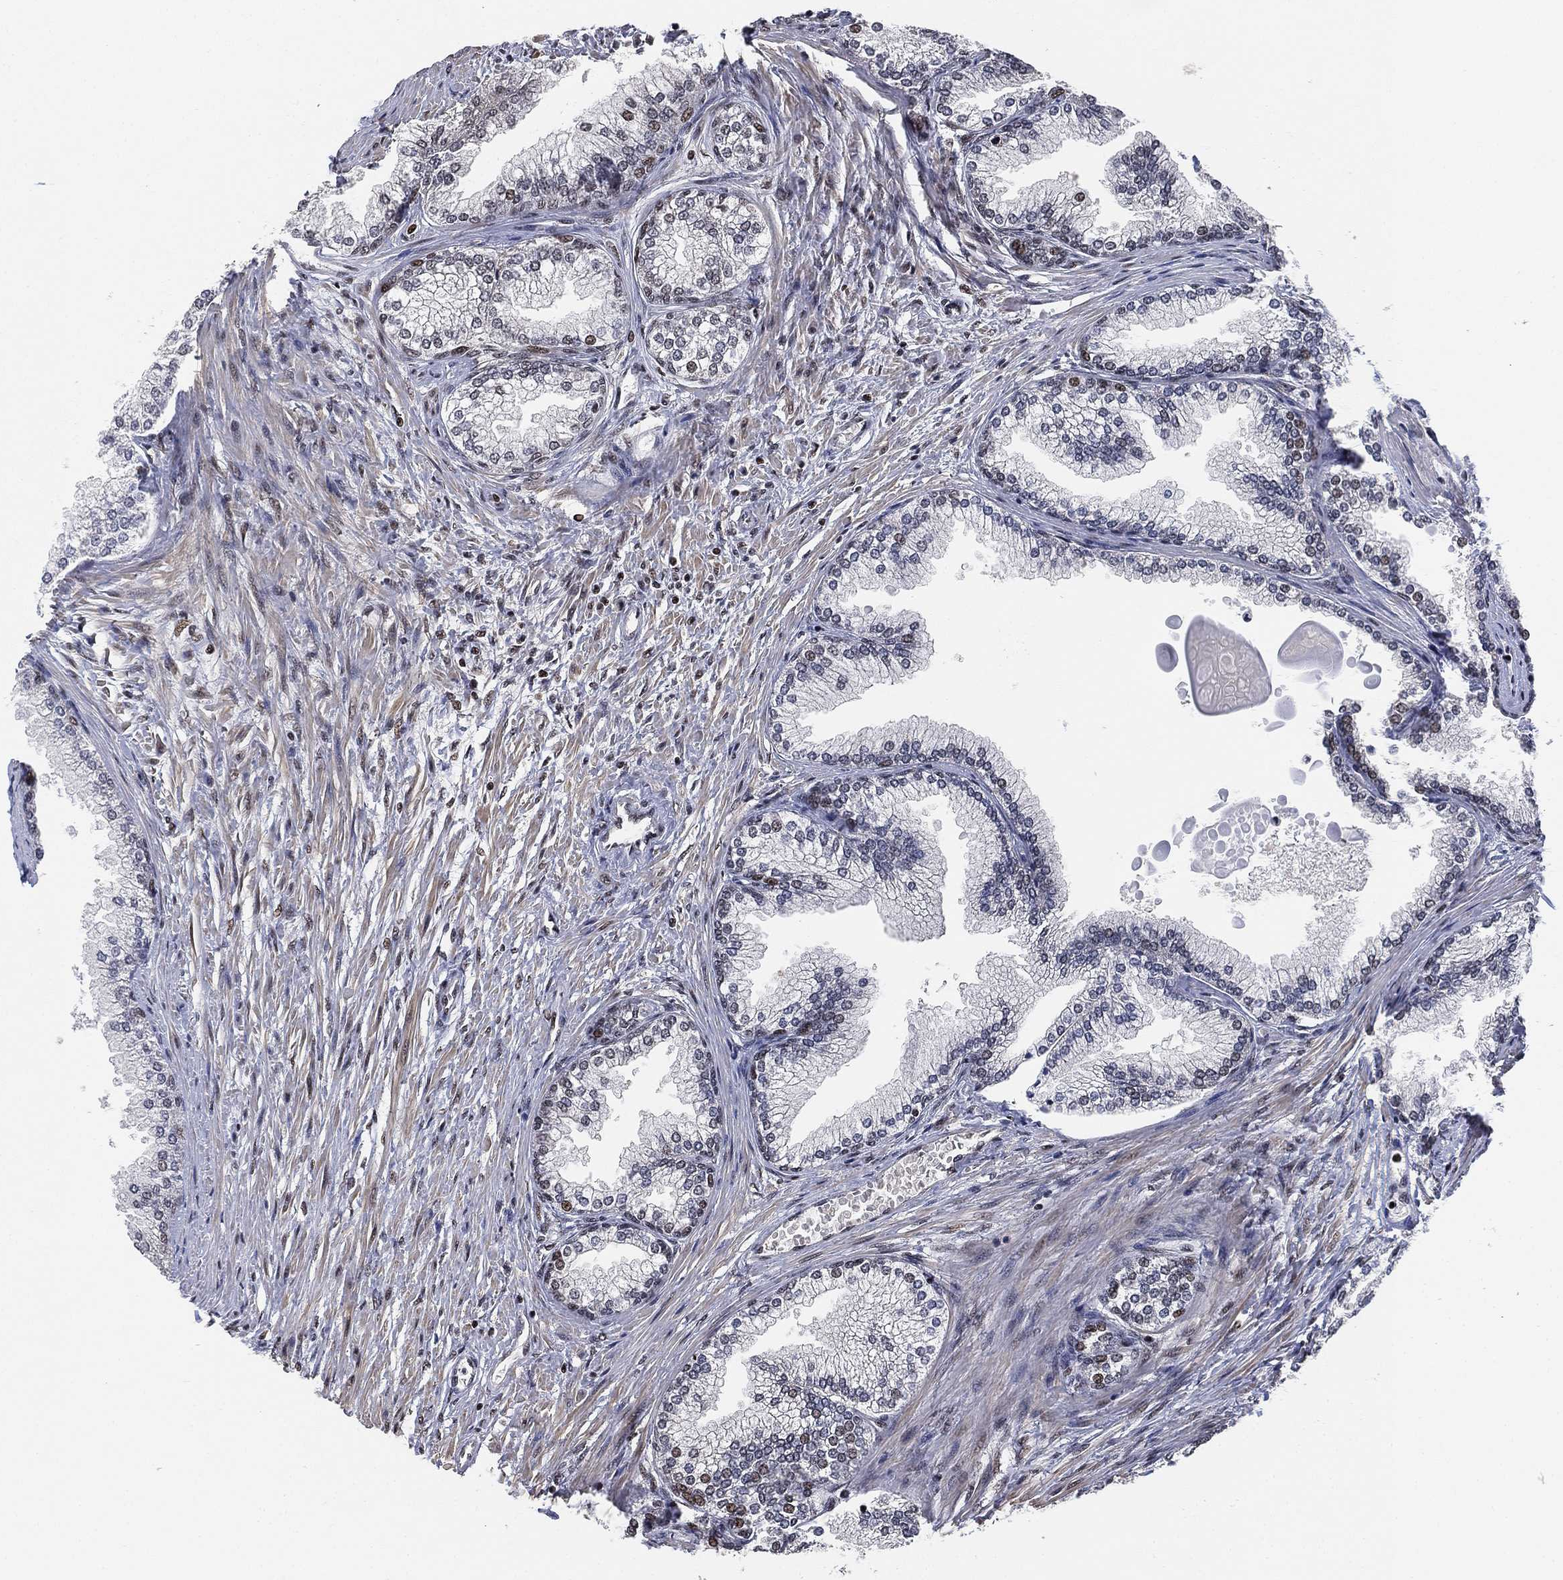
{"staining": {"intensity": "strong", "quantity": "25%-75%", "location": "nuclear"}, "tissue": "prostate", "cell_type": "Glandular cells", "image_type": "normal", "snomed": [{"axis": "morphology", "description": "Normal tissue, NOS"}, {"axis": "topography", "description": "Prostate"}], "caption": "The photomicrograph shows a brown stain indicating the presence of a protein in the nuclear of glandular cells in prostate. (IHC, brightfield microscopy, high magnification).", "gene": "ZSCAN30", "patient": {"sex": "male", "age": 72}}